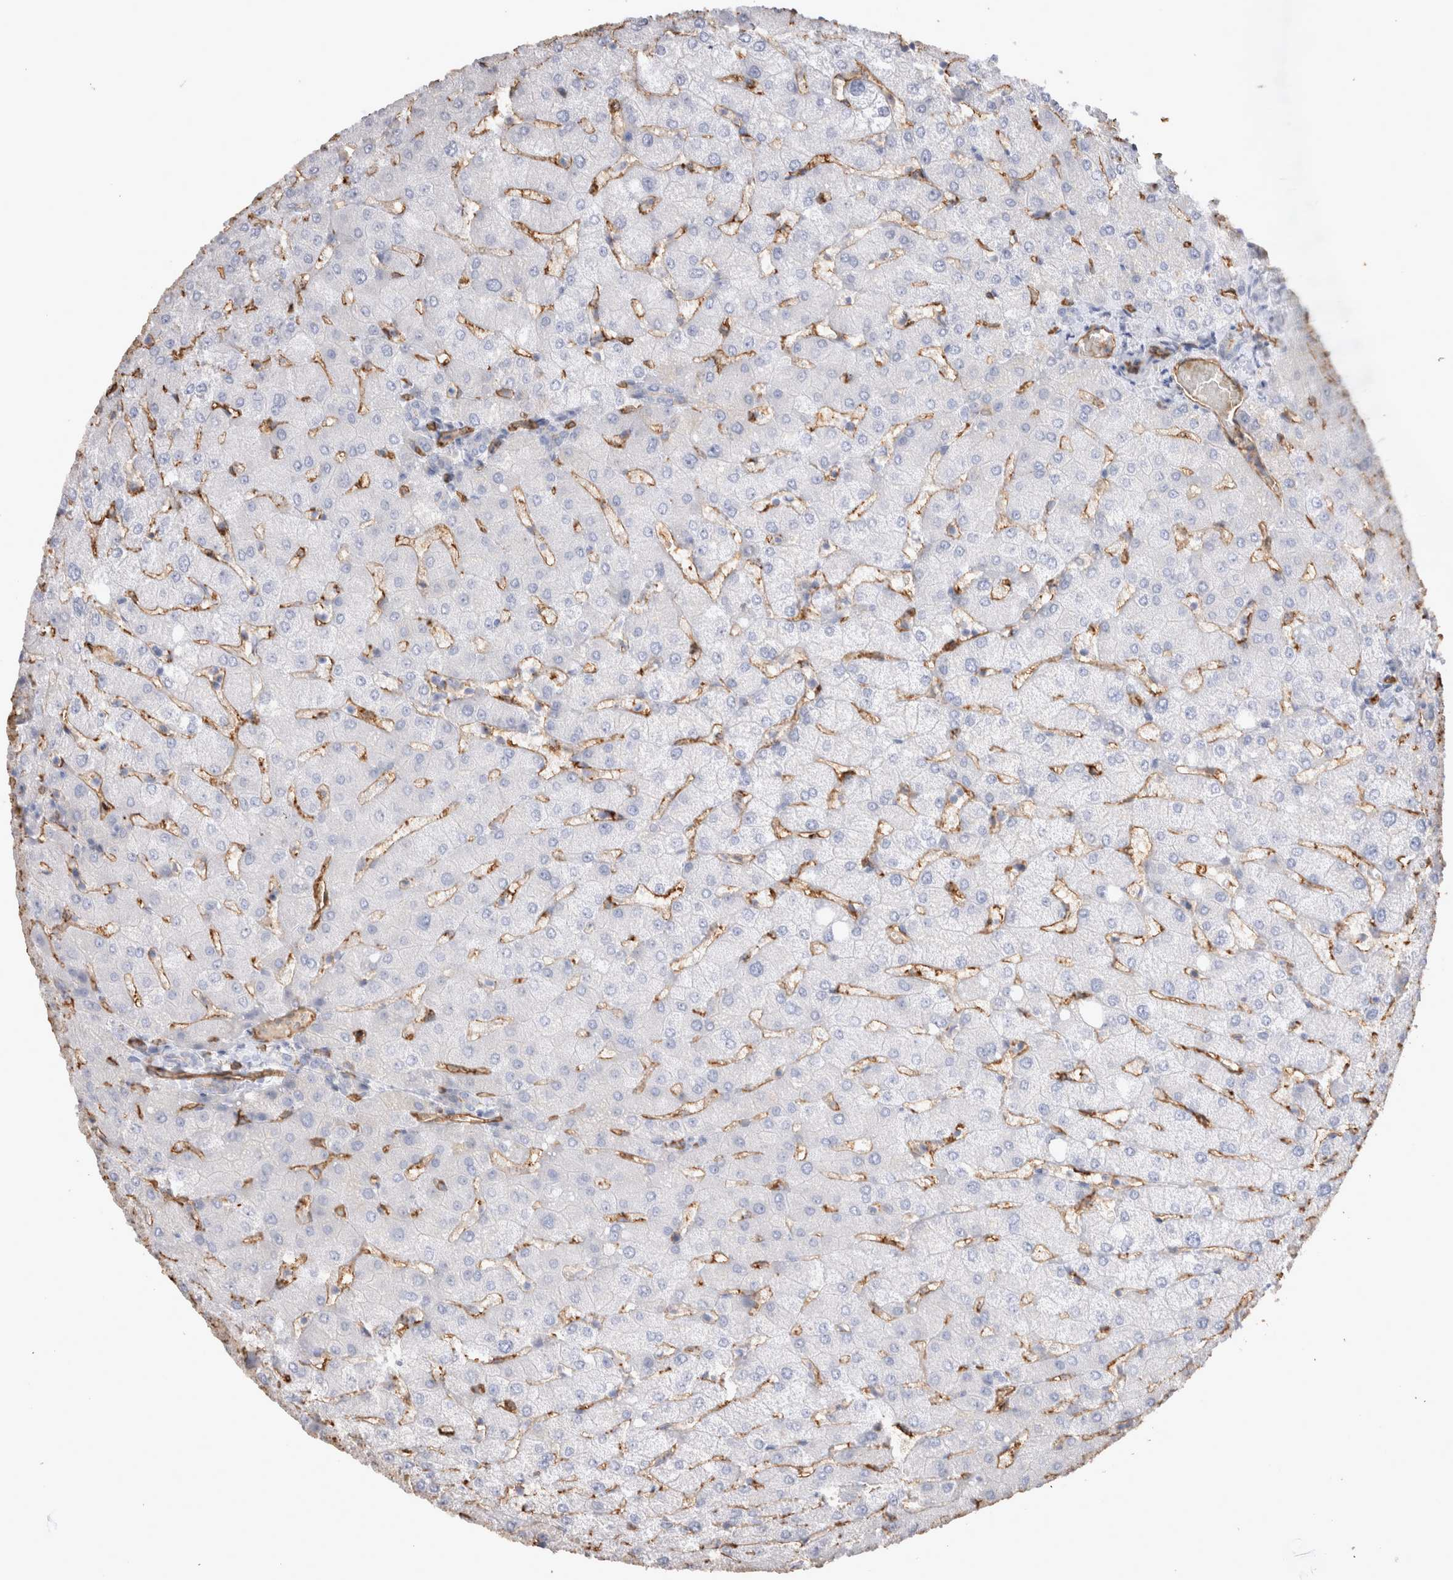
{"staining": {"intensity": "negative", "quantity": "none", "location": "none"}, "tissue": "liver", "cell_type": "Cholangiocytes", "image_type": "normal", "snomed": [{"axis": "morphology", "description": "Normal tissue, NOS"}, {"axis": "topography", "description": "Liver"}], "caption": "This is an IHC histopathology image of normal liver. There is no expression in cholangiocytes.", "gene": "IL17RC", "patient": {"sex": "female", "age": 54}}